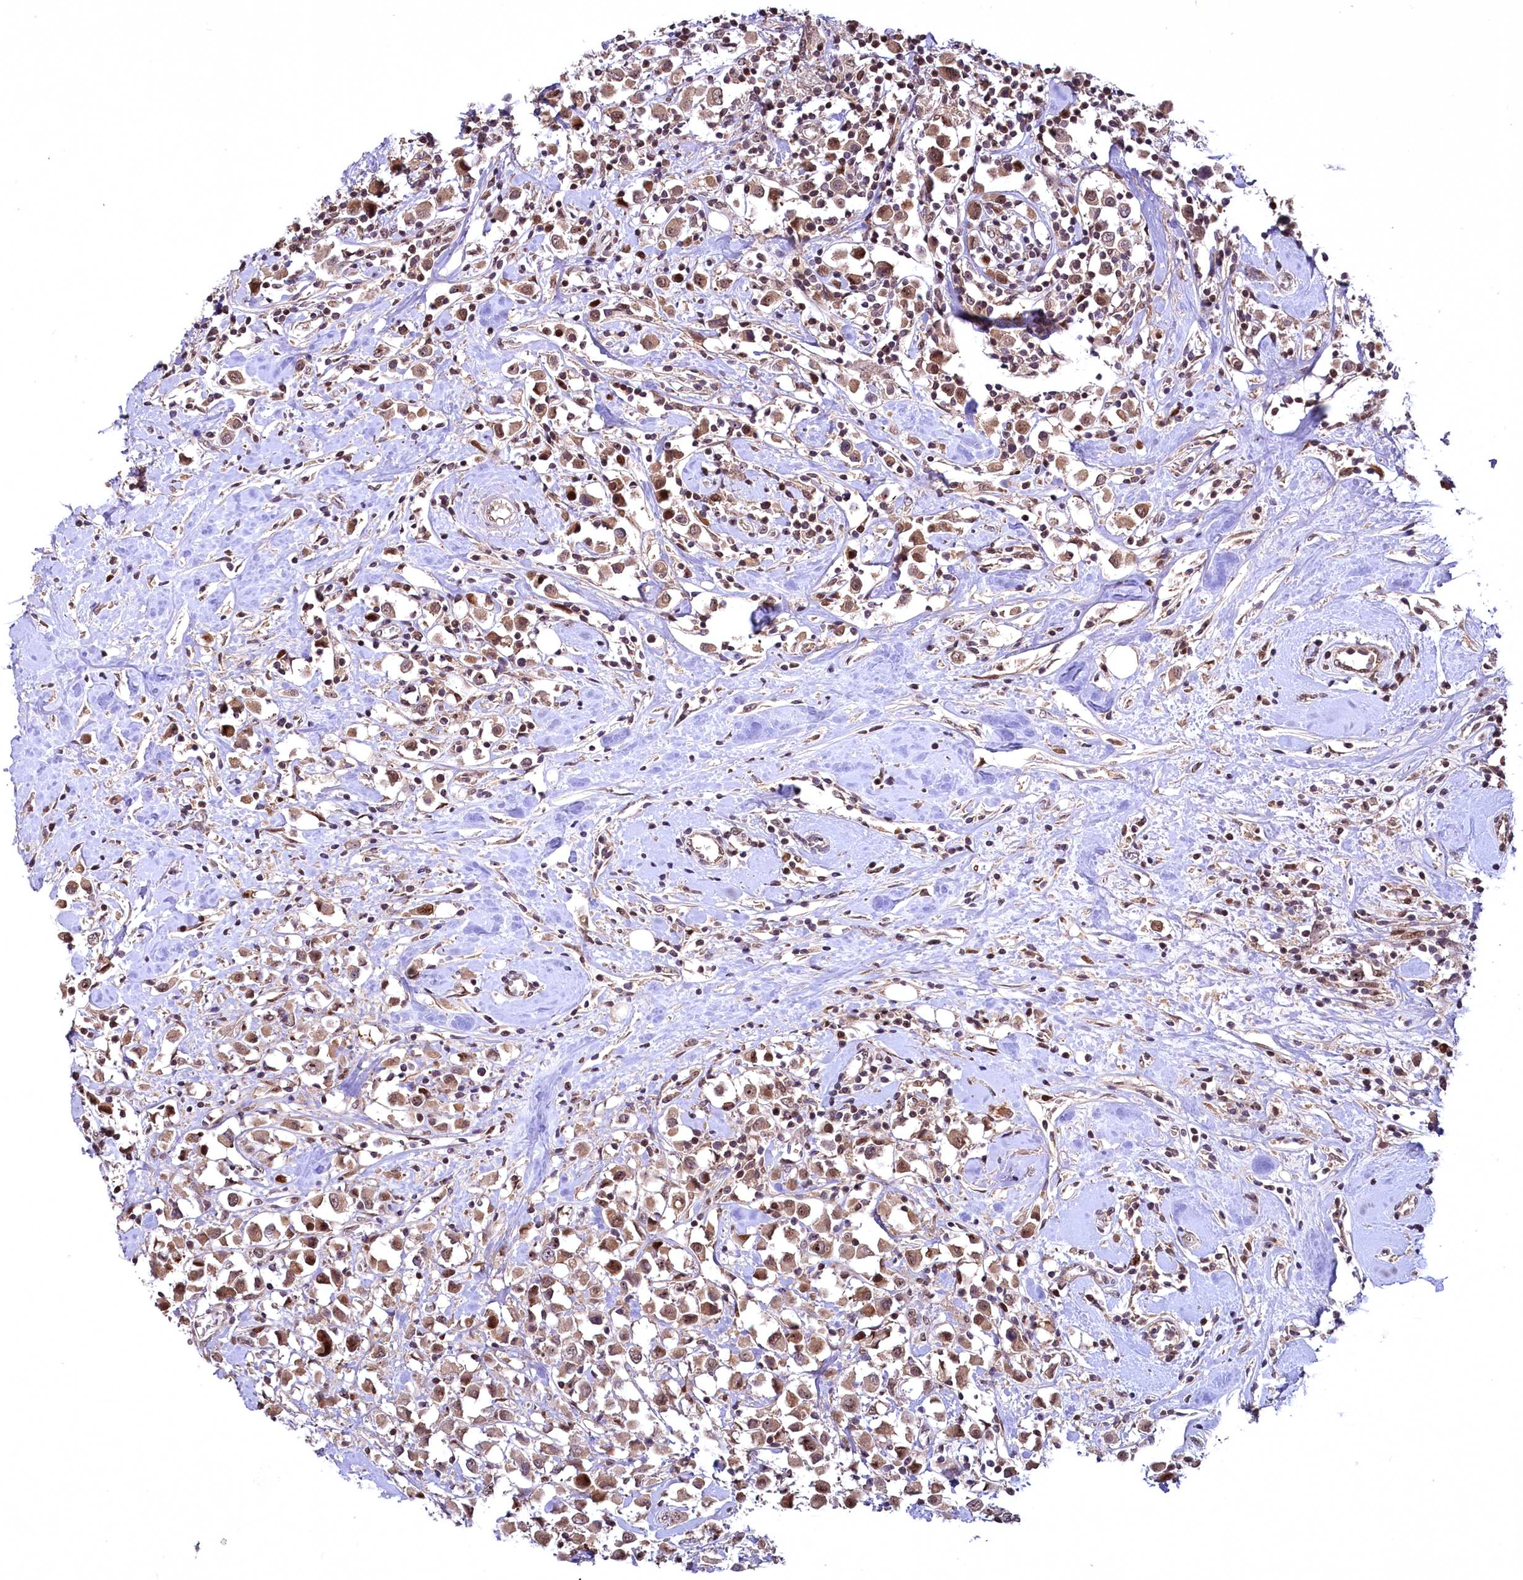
{"staining": {"intensity": "moderate", "quantity": ">75%", "location": "cytoplasmic/membranous,nuclear"}, "tissue": "breast cancer", "cell_type": "Tumor cells", "image_type": "cancer", "snomed": [{"axis": "morphology", "description": "Duct carcinoma"}, {"axis": "topography", "description": "Breast"}], "caption": "Immunohistochemistry photomicrograph of neoplastic tissue: invasive ductal carcinoma (breast) stained using immunohistochemistry displays medium levels of moderate protein expression localized specifically in the cytoplasmic/membranous and nuclear of tumor cells, appearing as a cytoplasmic/membranous and nuclear brown color.", "gene": "N4BP2L1", "patient": {"sex": "female", "age": 61}}